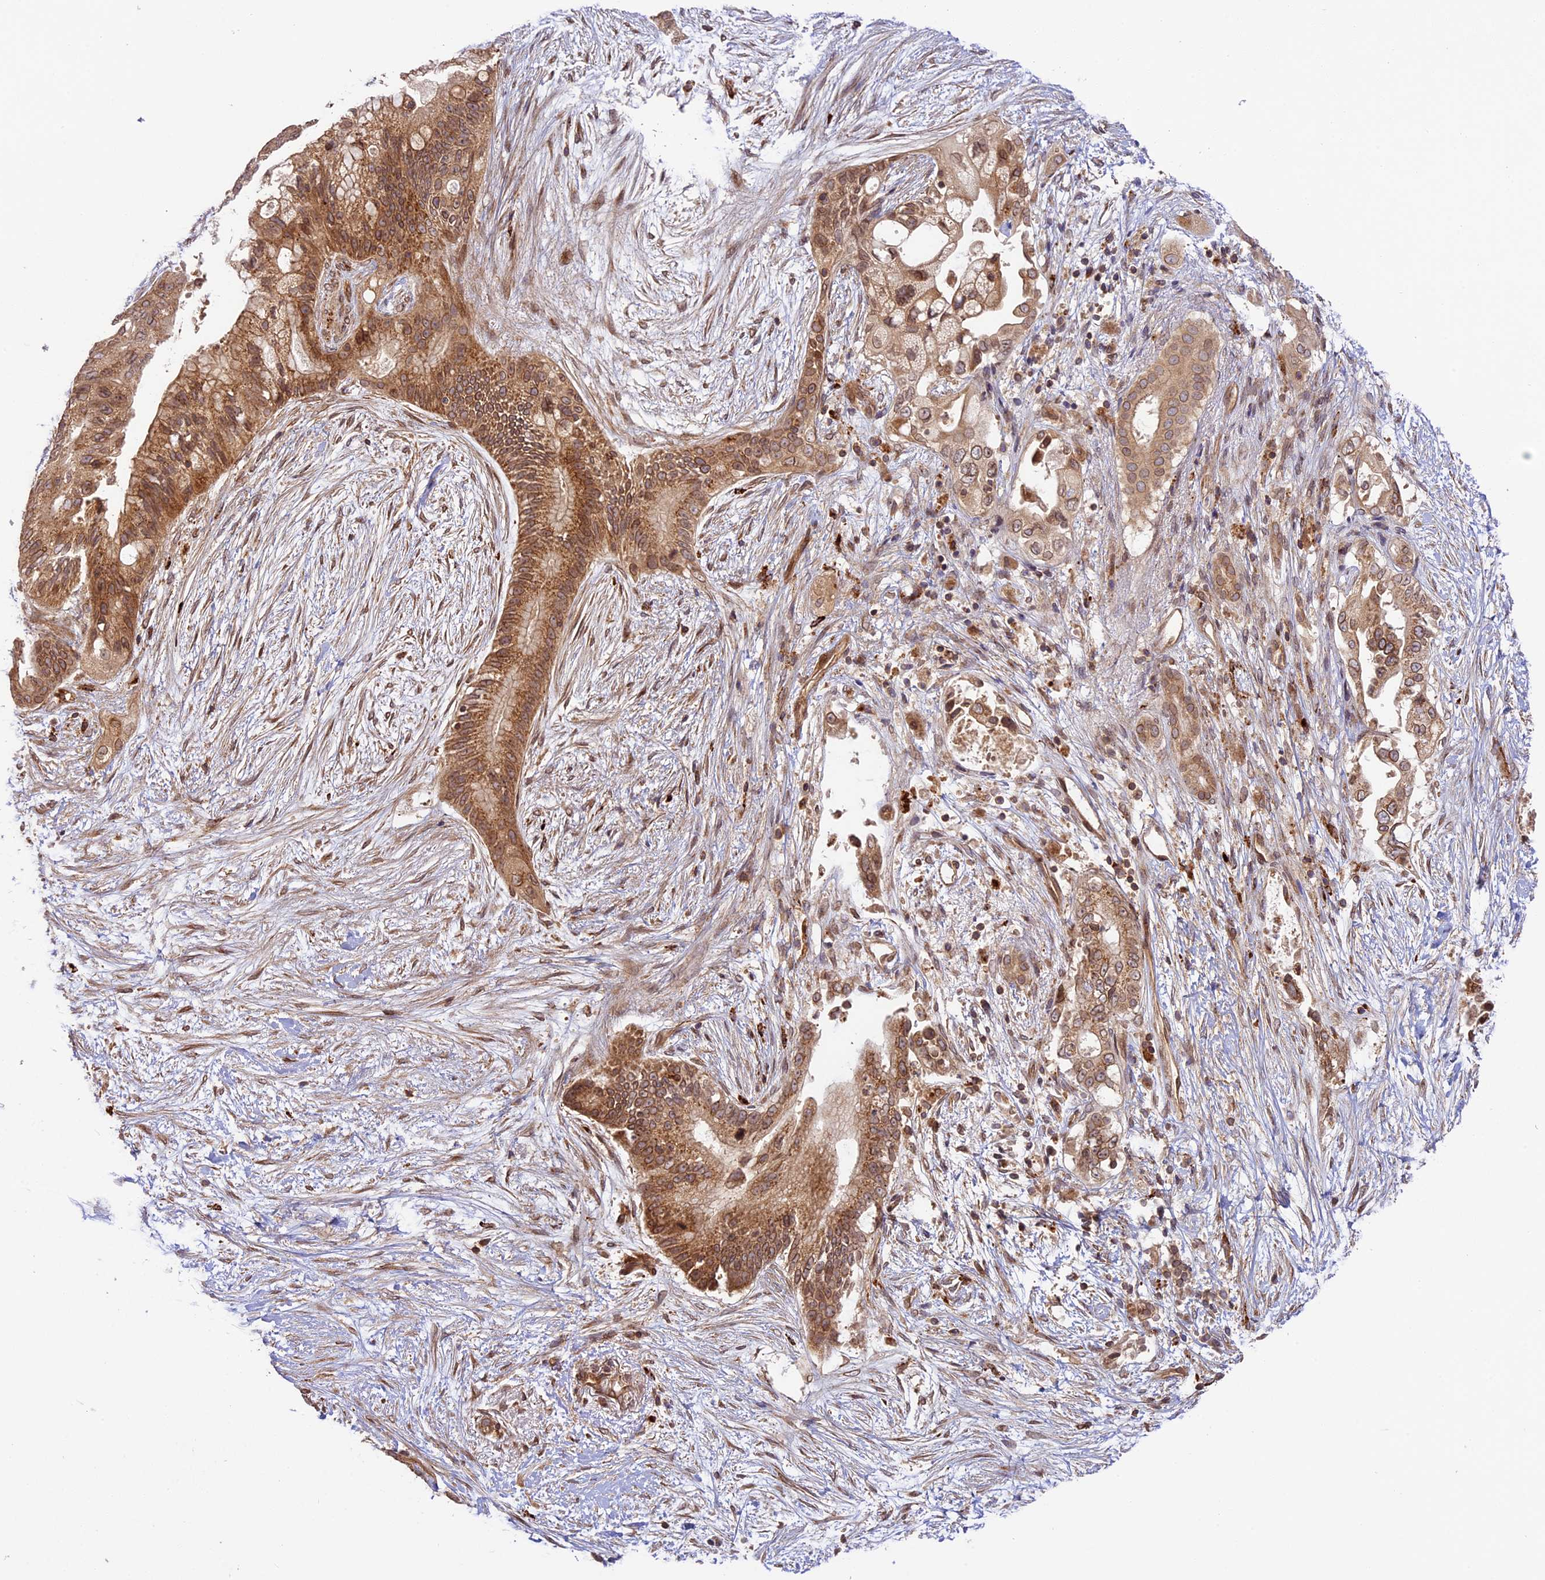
{"staining": {"intensity": "moderate", "quantity": ">75%", "location": "cytoplasmic/membranous,nuclear"}, "tissue": "pancreatic cancer", "cell_type": "Tumor cells", "image_type": "cancer", "snomed": [{"axis": "morphology", "description": "Adenocarcinoma, NOS"}, {"axis": "topography", "description": "Pancreas"}], "caption": "The photomicrograph displays immunohistochemical staining of pancreatic cancer (adenocarcinoma). There is moderate cytoplasmic/membranous and nuclear expression is identified in approximately >75% of tumor cells.", "gene": "DGKH", "patient": {"sex": "male", "age": 53}}